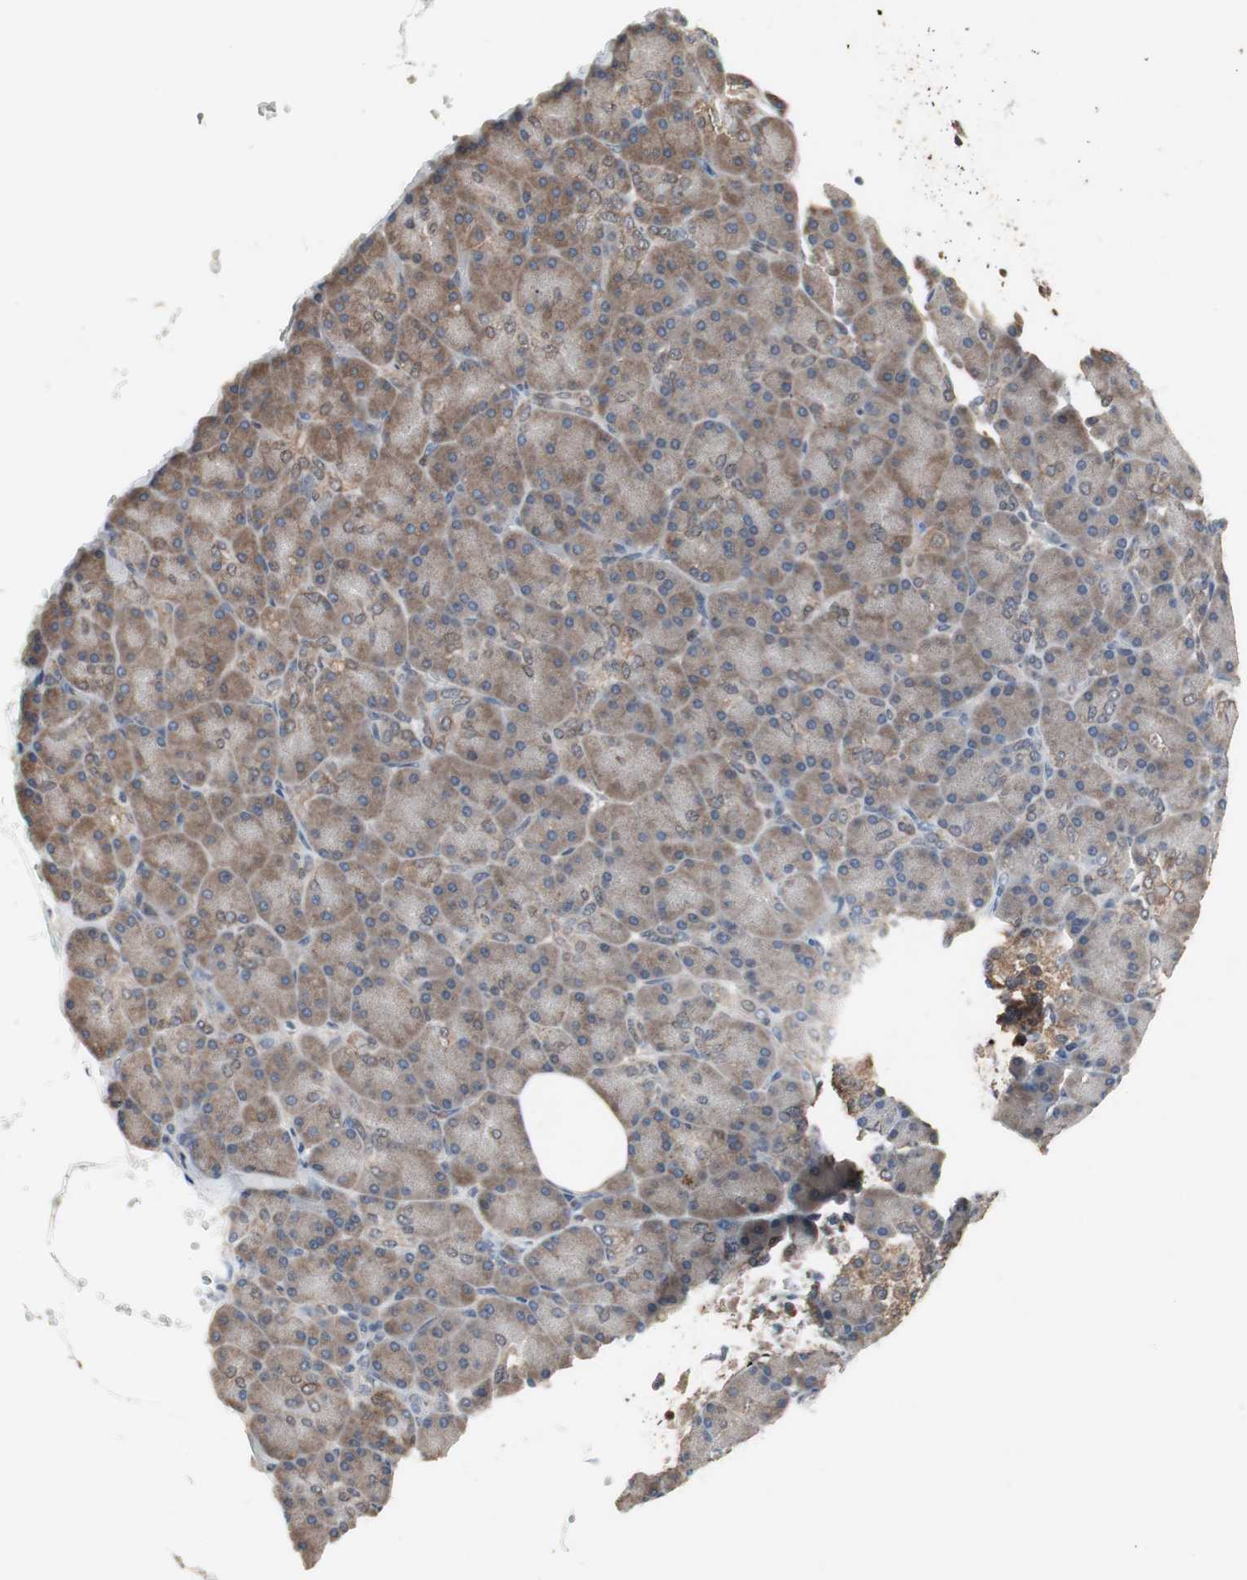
{"staining": {"intensity": "weak", "quantity": ">75%", "location": "cytoplasmic/membranous"}, "tissue": "pancreas", "cell_type": "Exocrine glandular cells", "image_type": "normal", "snomed": [{"axis": "morphology", "description": "Normal tissue, NOS"}, {"axis": "topography", "description": "Pancreas"}], "caption": "Immunohistochemistry (IHC) micrograph of unremarkable pancreas: pancreas stained using immunohistochemistry (IHC) demonstrates low levels of weak protein expression localized specifically in the cytoplasmic/membranous of exocrine glandular cells, appearing as a cytoplasmic/membranous brown color.", "gene": "ZSCAN22", "patient": {"sex": "female", "age": 43}}